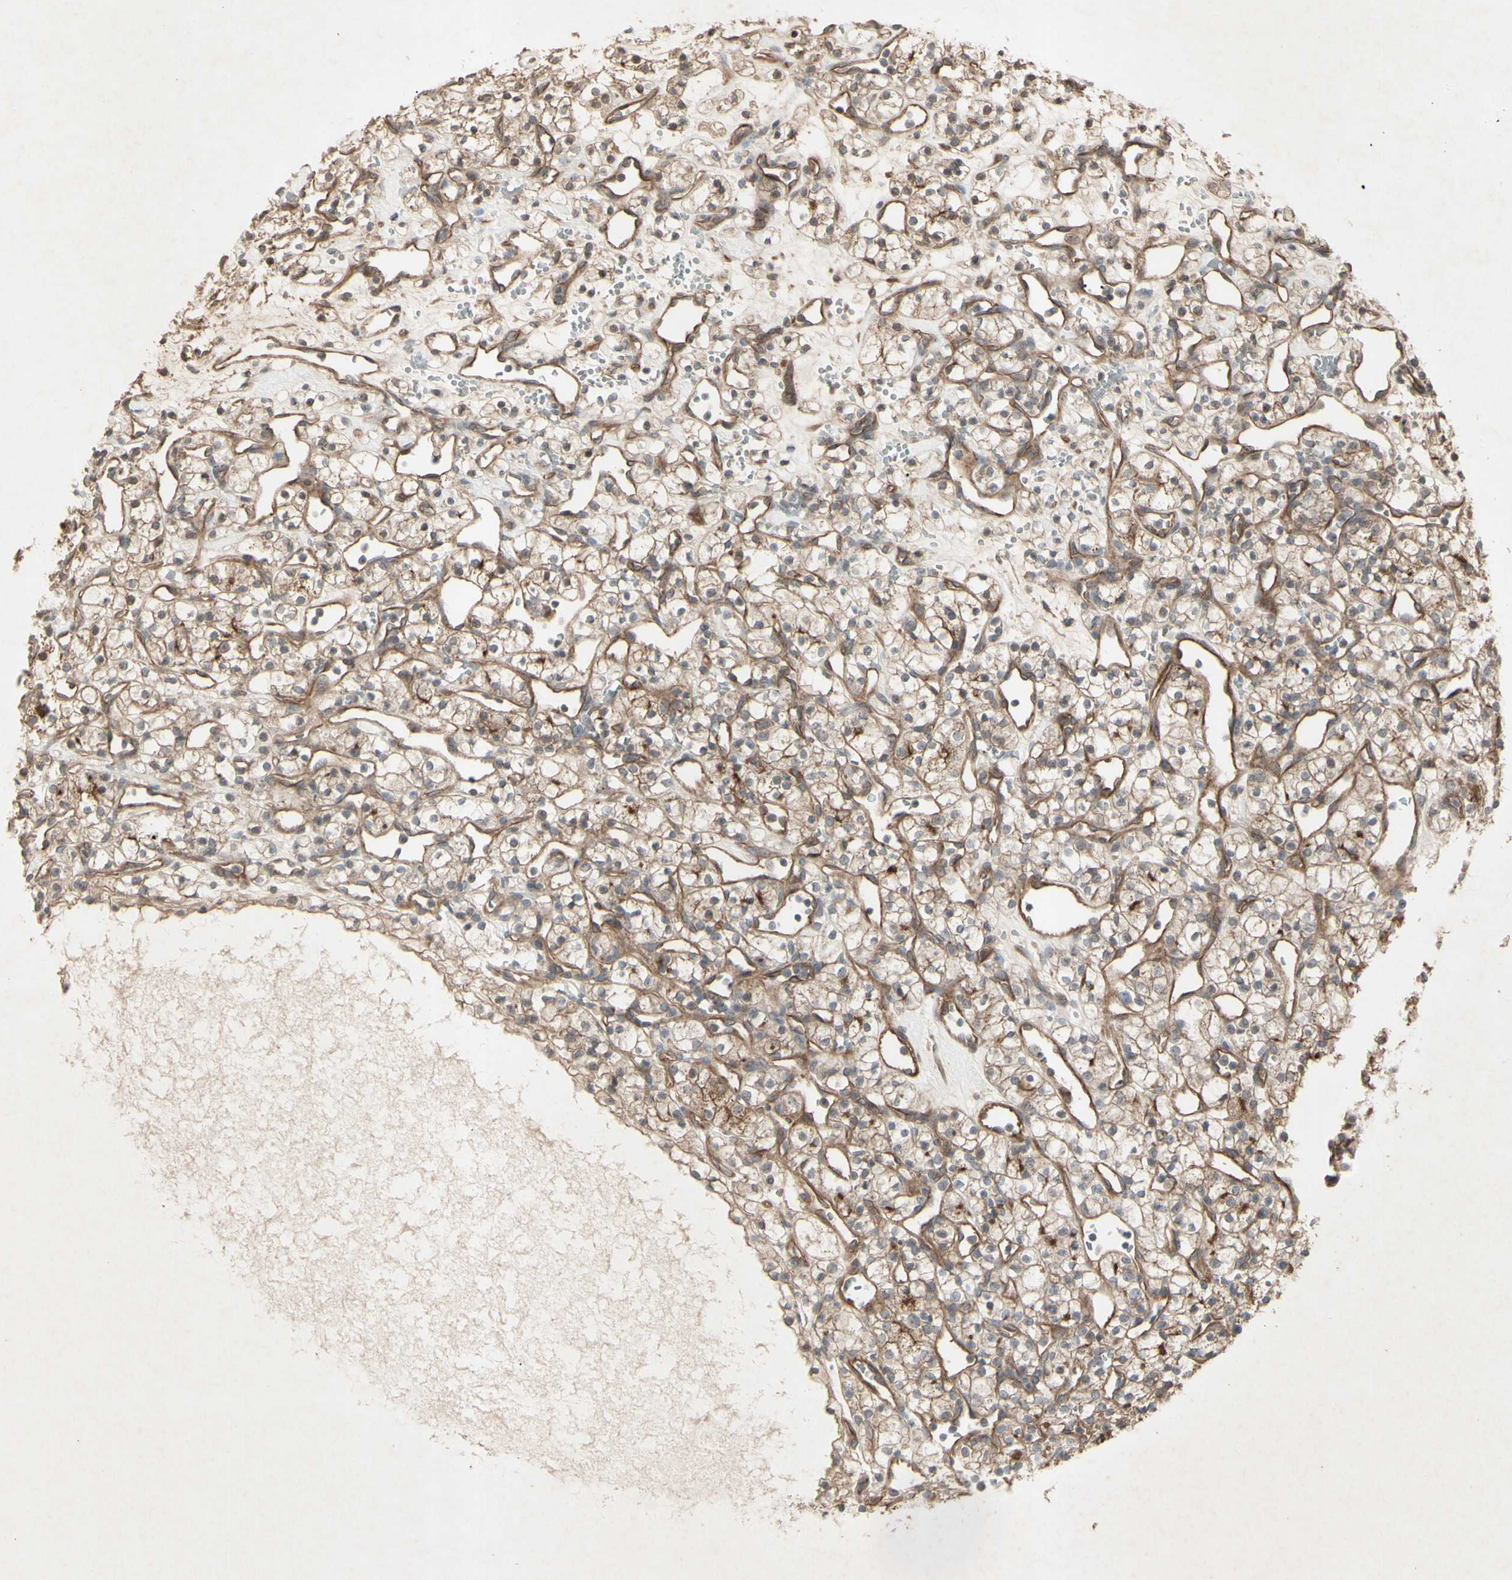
{"staining": {"intensity": "weak", "quantity": ">75%", "location": "cytoplasmic/membranous"}, "tissue": "renal cancer", "cell_type": "Tumor cells", "image_type": "cancer", "snomed": [{"axis": "morphology", "description": "Adenocarcinoma, NOS"}, {"axis": "topography", "description": "Kidney"}], "caption": "Protein expression analysis of renal cancer reveals weak cytoplasmic/membranous expression in about >75% of tumor cells. Using DAB (brown) and hematoxylin (blue) stains, captured at high magnification using brightfield microscopy.", "gene": "JAG1", "patient": {"sex": "female", "age": 60}}